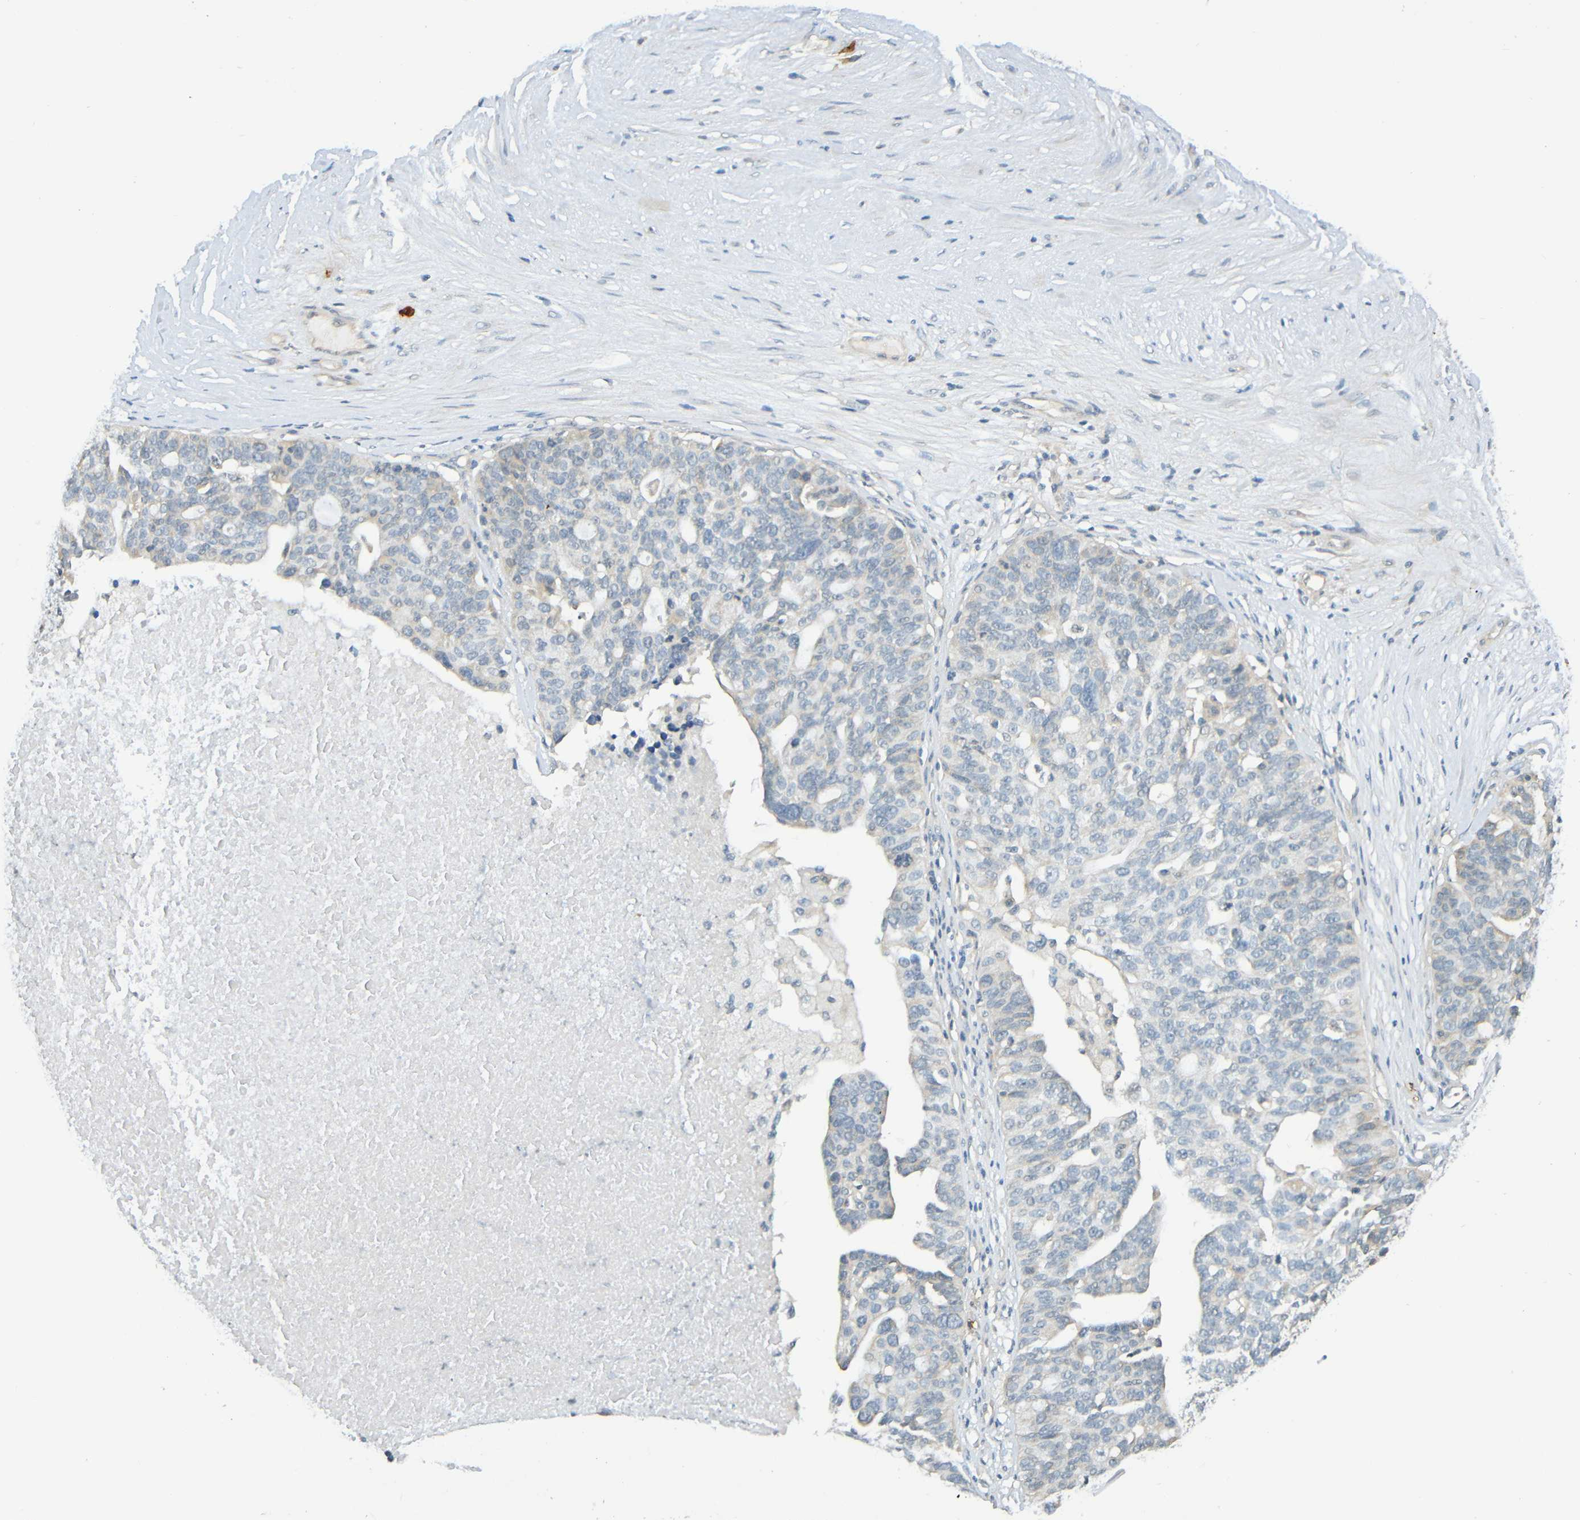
{"staining": {"intensity": "negative", "quantity": "none", "location": "none"}, "tissue": "ovarian cancer", "cell_type": "Tumor cells", "image_type": "cancer", "snomed": [{"axis": "morphology", "description": "Cystadenocarcinoma, serous, NOS"}, {"axis": "topography", "description": "Ovary"}], "caption": "Immunohistochemistry of ovarian cancer (serous cystadenocarcinoma) demonstrates no positivity in tumor cells.", "gene": "C3AR1", "patient": {"sex": "female", "age": 59}}